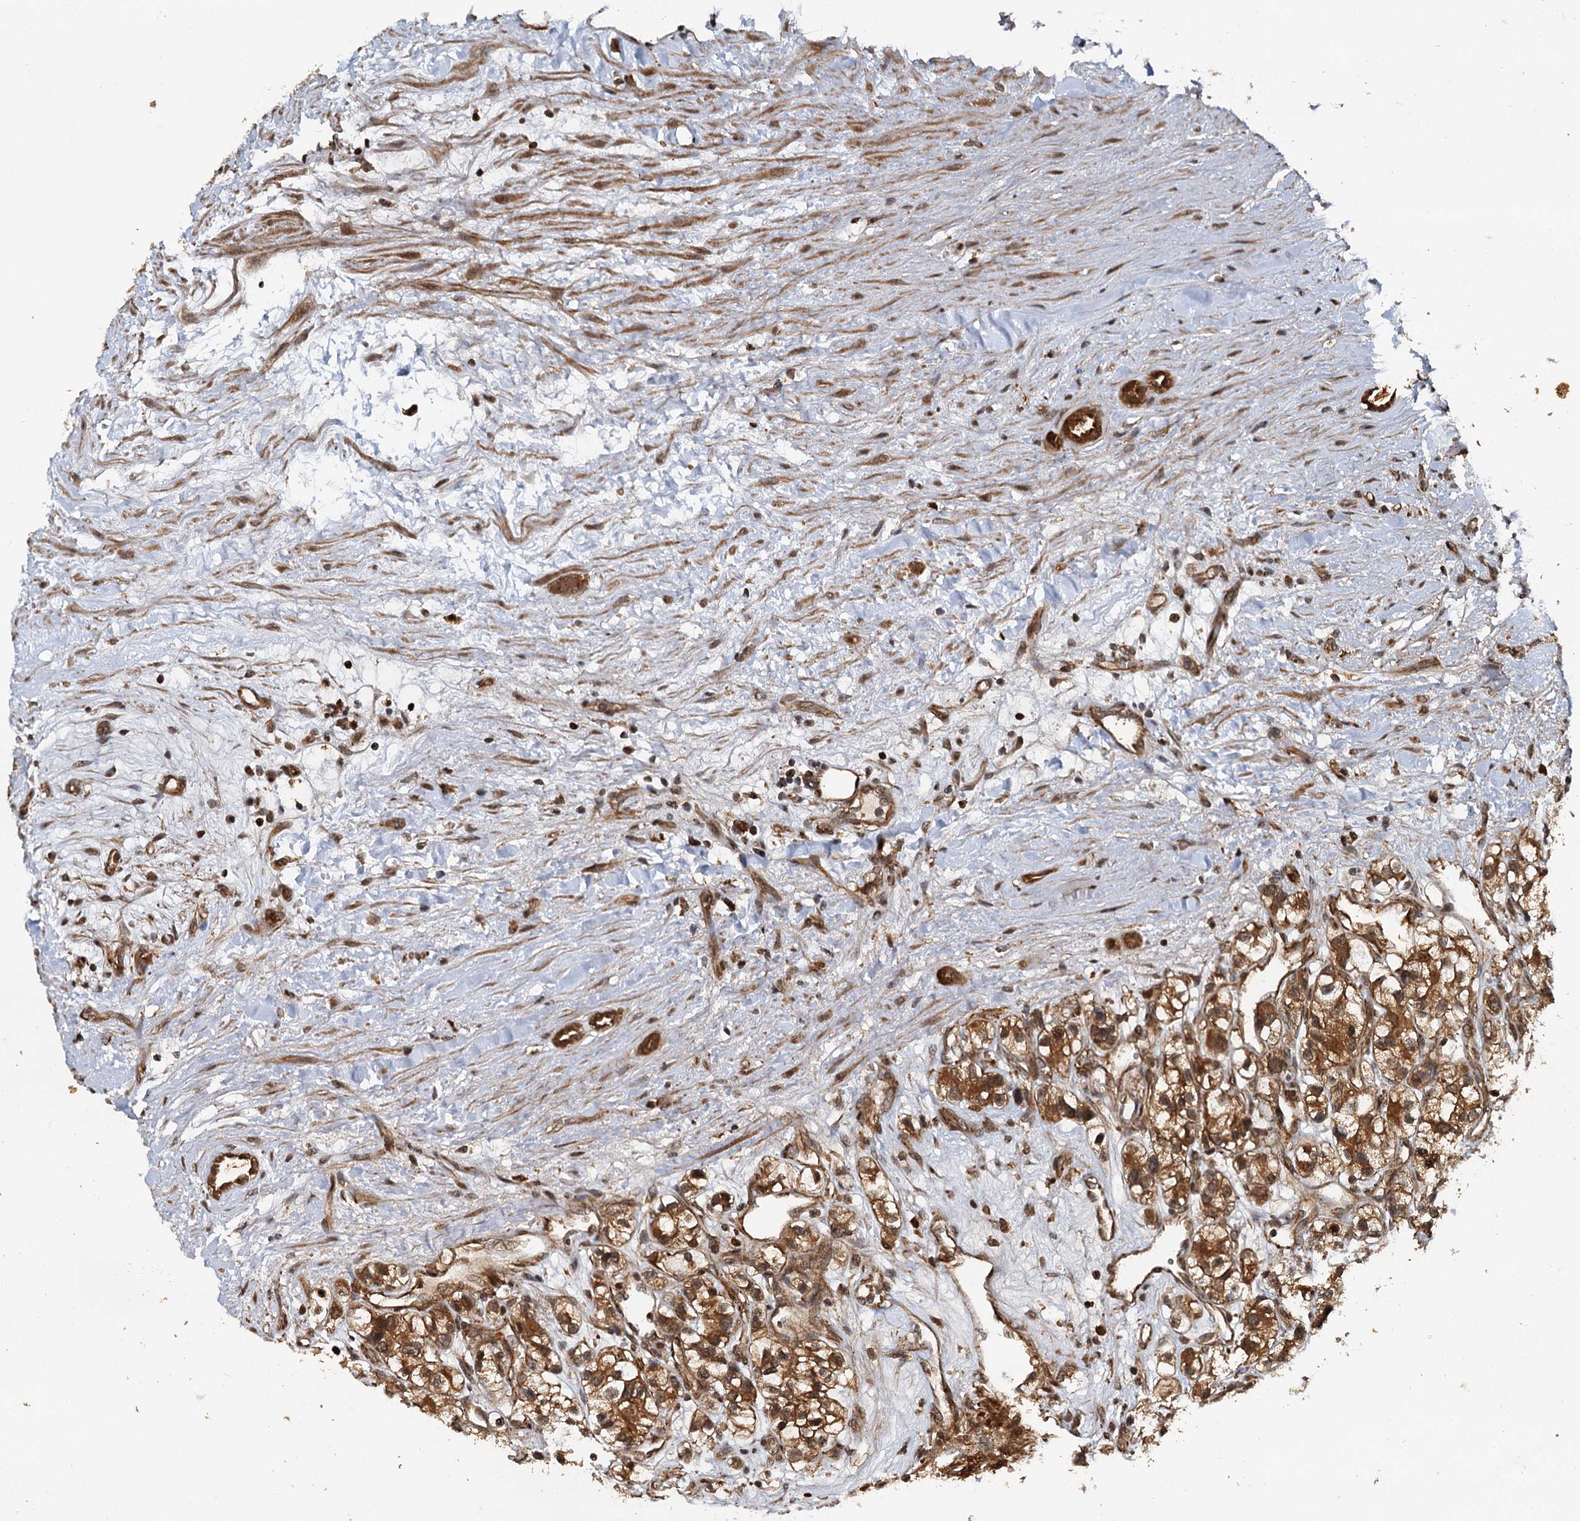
{"staining": {"intensity": "strong", "quantity": "25%-75%", "location": "cytoplasmic/membranous"}, "tissue": "renal cancer", "cell_type": "Tumor cells", "image_type": "cancer", "snomed": [{"axis": "morphology", "description": "Adenocarcinoma, NOS"}, {"axis": "topography", "description": "Kidney"}], "caption": "The immunohistochemical stain labels strong cytoplasmic/membranous expression in tumor cells of renal adenocarcinoma tissue.", "gene": "STUB1", "patient": {"sex": "female", "age": 57}}